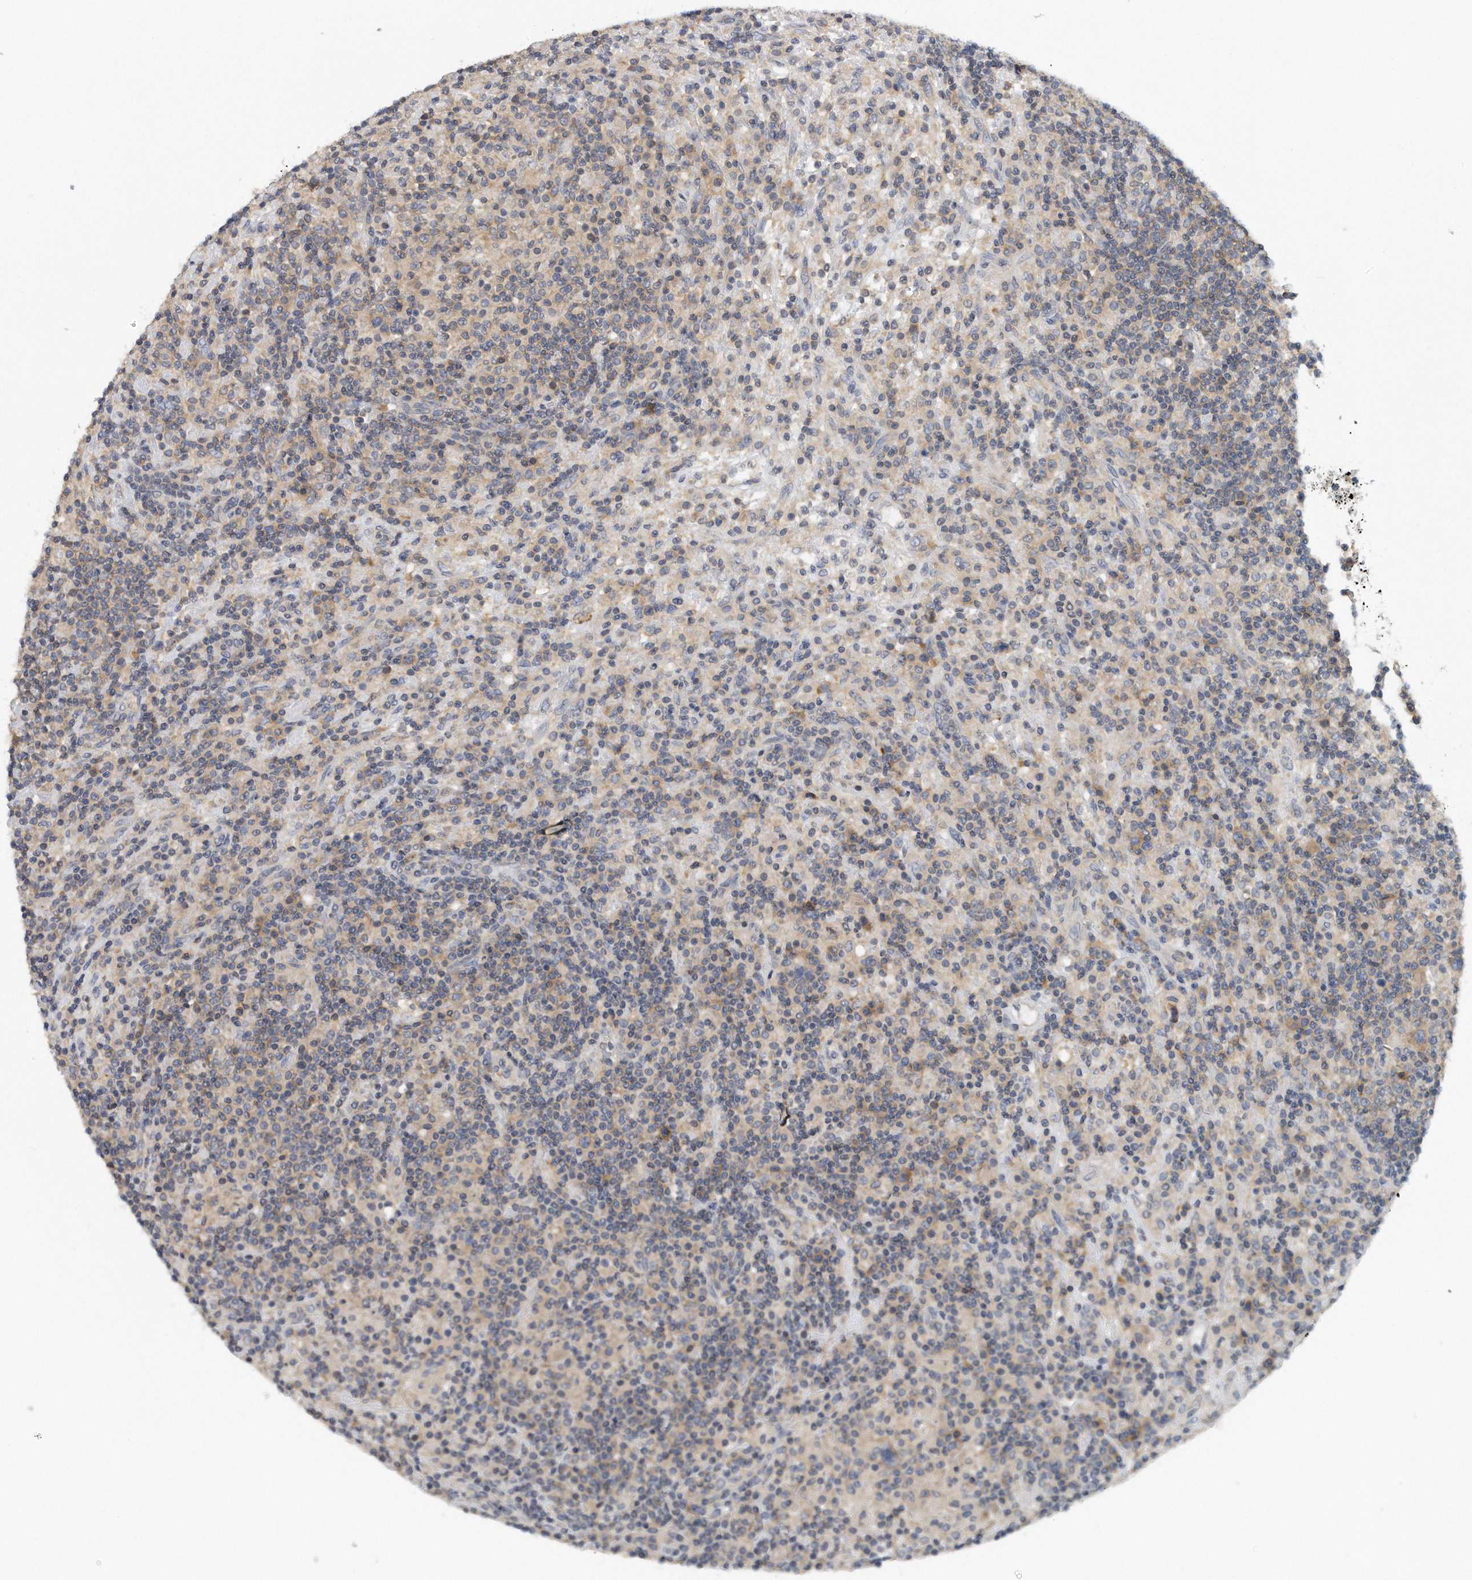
{"staining": {"intensity": "weak", "quantity": "25%-75%", "location": "cytoplasmic/membranous"}, "tissue": "lymphoma", "cell_type": "Tumor cells", "image_type": "cancer", "snomed": [{"axis": "morphology", "description": "Hodgkin's disease, NOS"}, {"axis": "topography", "description": "Lymph node"}], "caption": "Immunohistochemical staining of Hodgkin's disease reveals low levels of weak cytoplasmic/membranous protein positivity in about 25%-75% of tumor cells.", "gene": "EIF3I", "patient": {"sex": "male", "age": 70}}